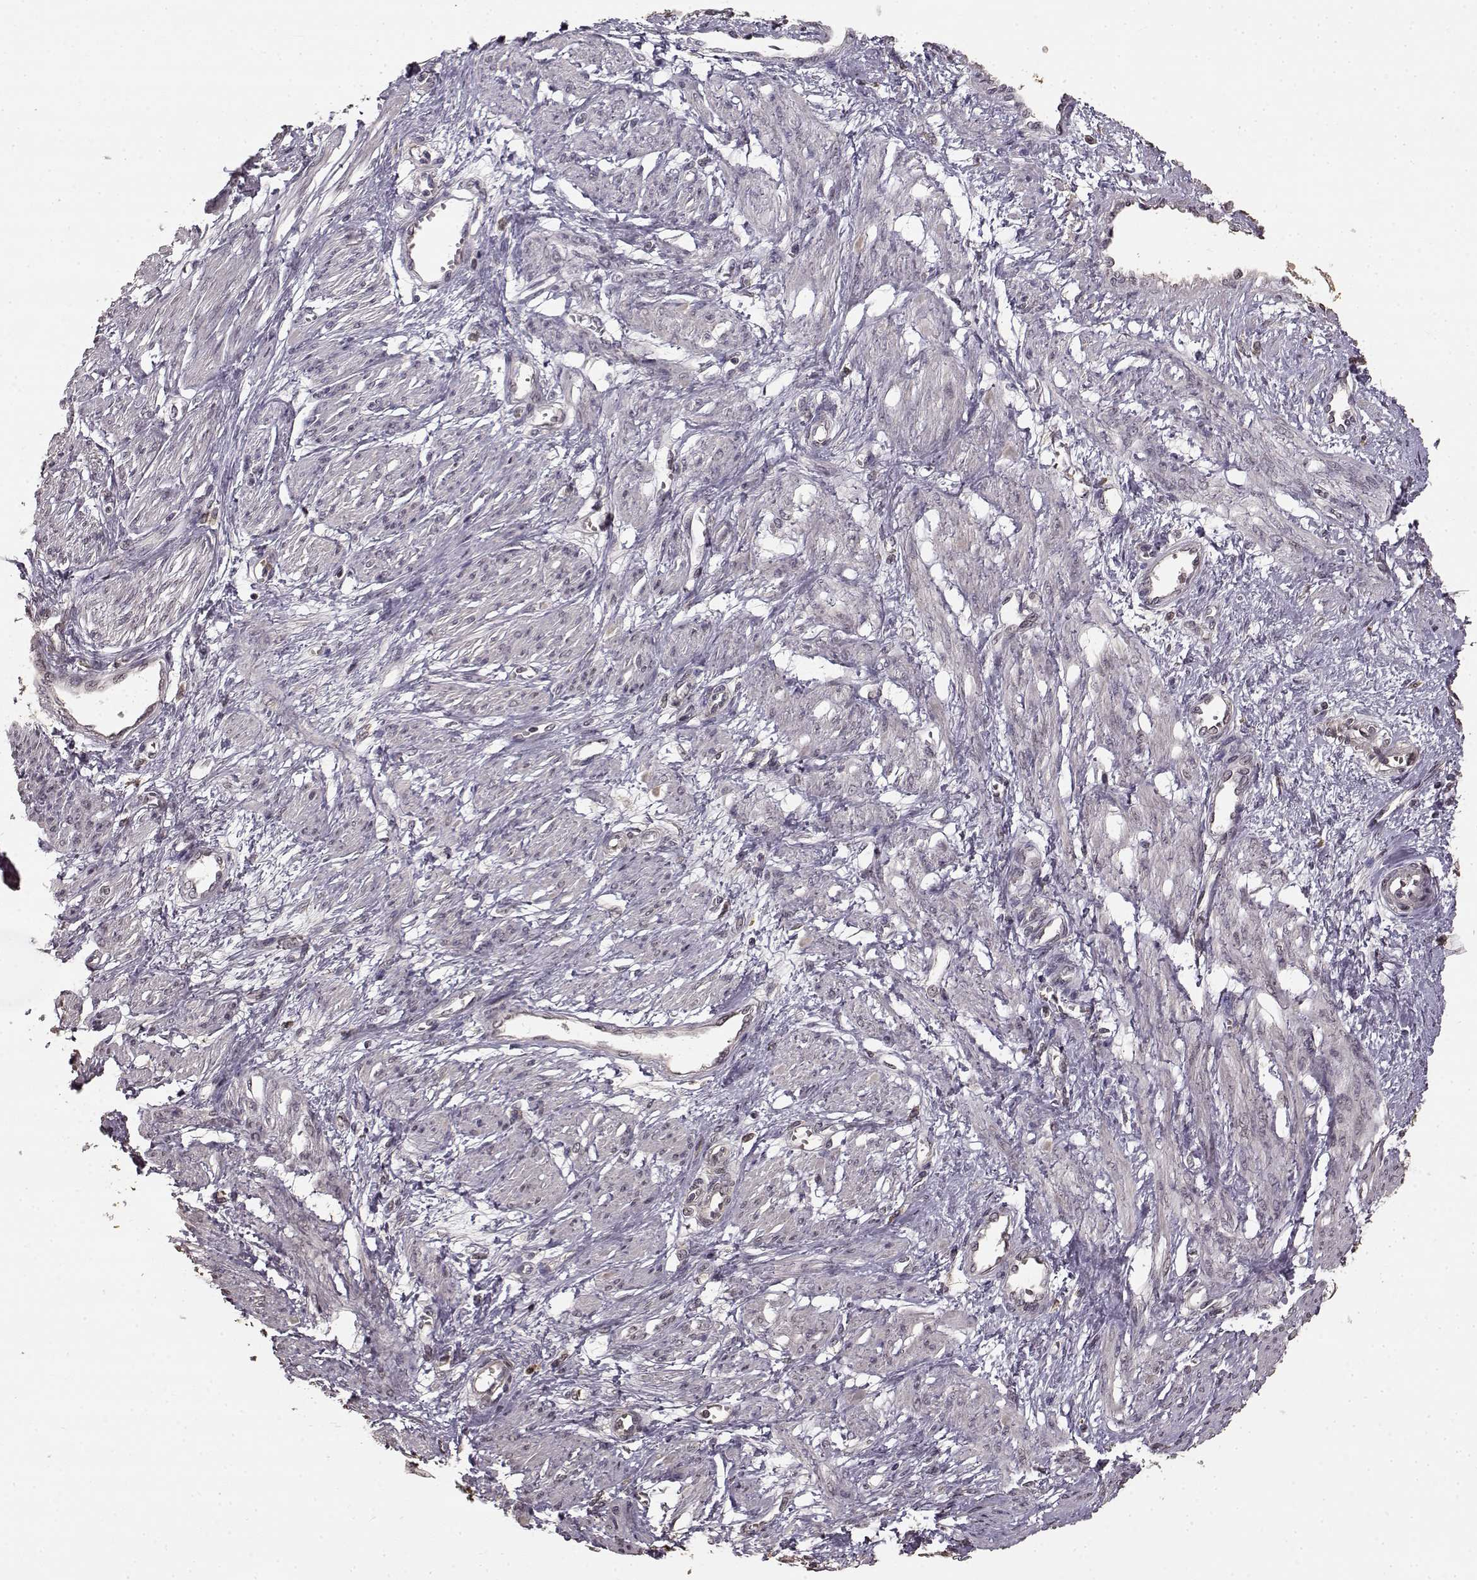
{"staining": {"intensity": "negative", "quantity": "none", "location": "none"}, "tissue": "smooth muscle", "cell_type": "Smooth muscle cells", "image_type": "normal", "snomed": [{"axis": "morphology", "description": "Normal tissue, NOS"}, {"axis": "topography", "description": "Smooth muscle"}, {"axis": "topography", "description": "Uterus"}], "caption": "A high-resolution histopathology image shows IHC staining of unremarkable smooth muscle, which shows no significant expression in smooth muscle cells.", "gene": "NTRK2", "patient": {"sex": "female", "age": 39}}